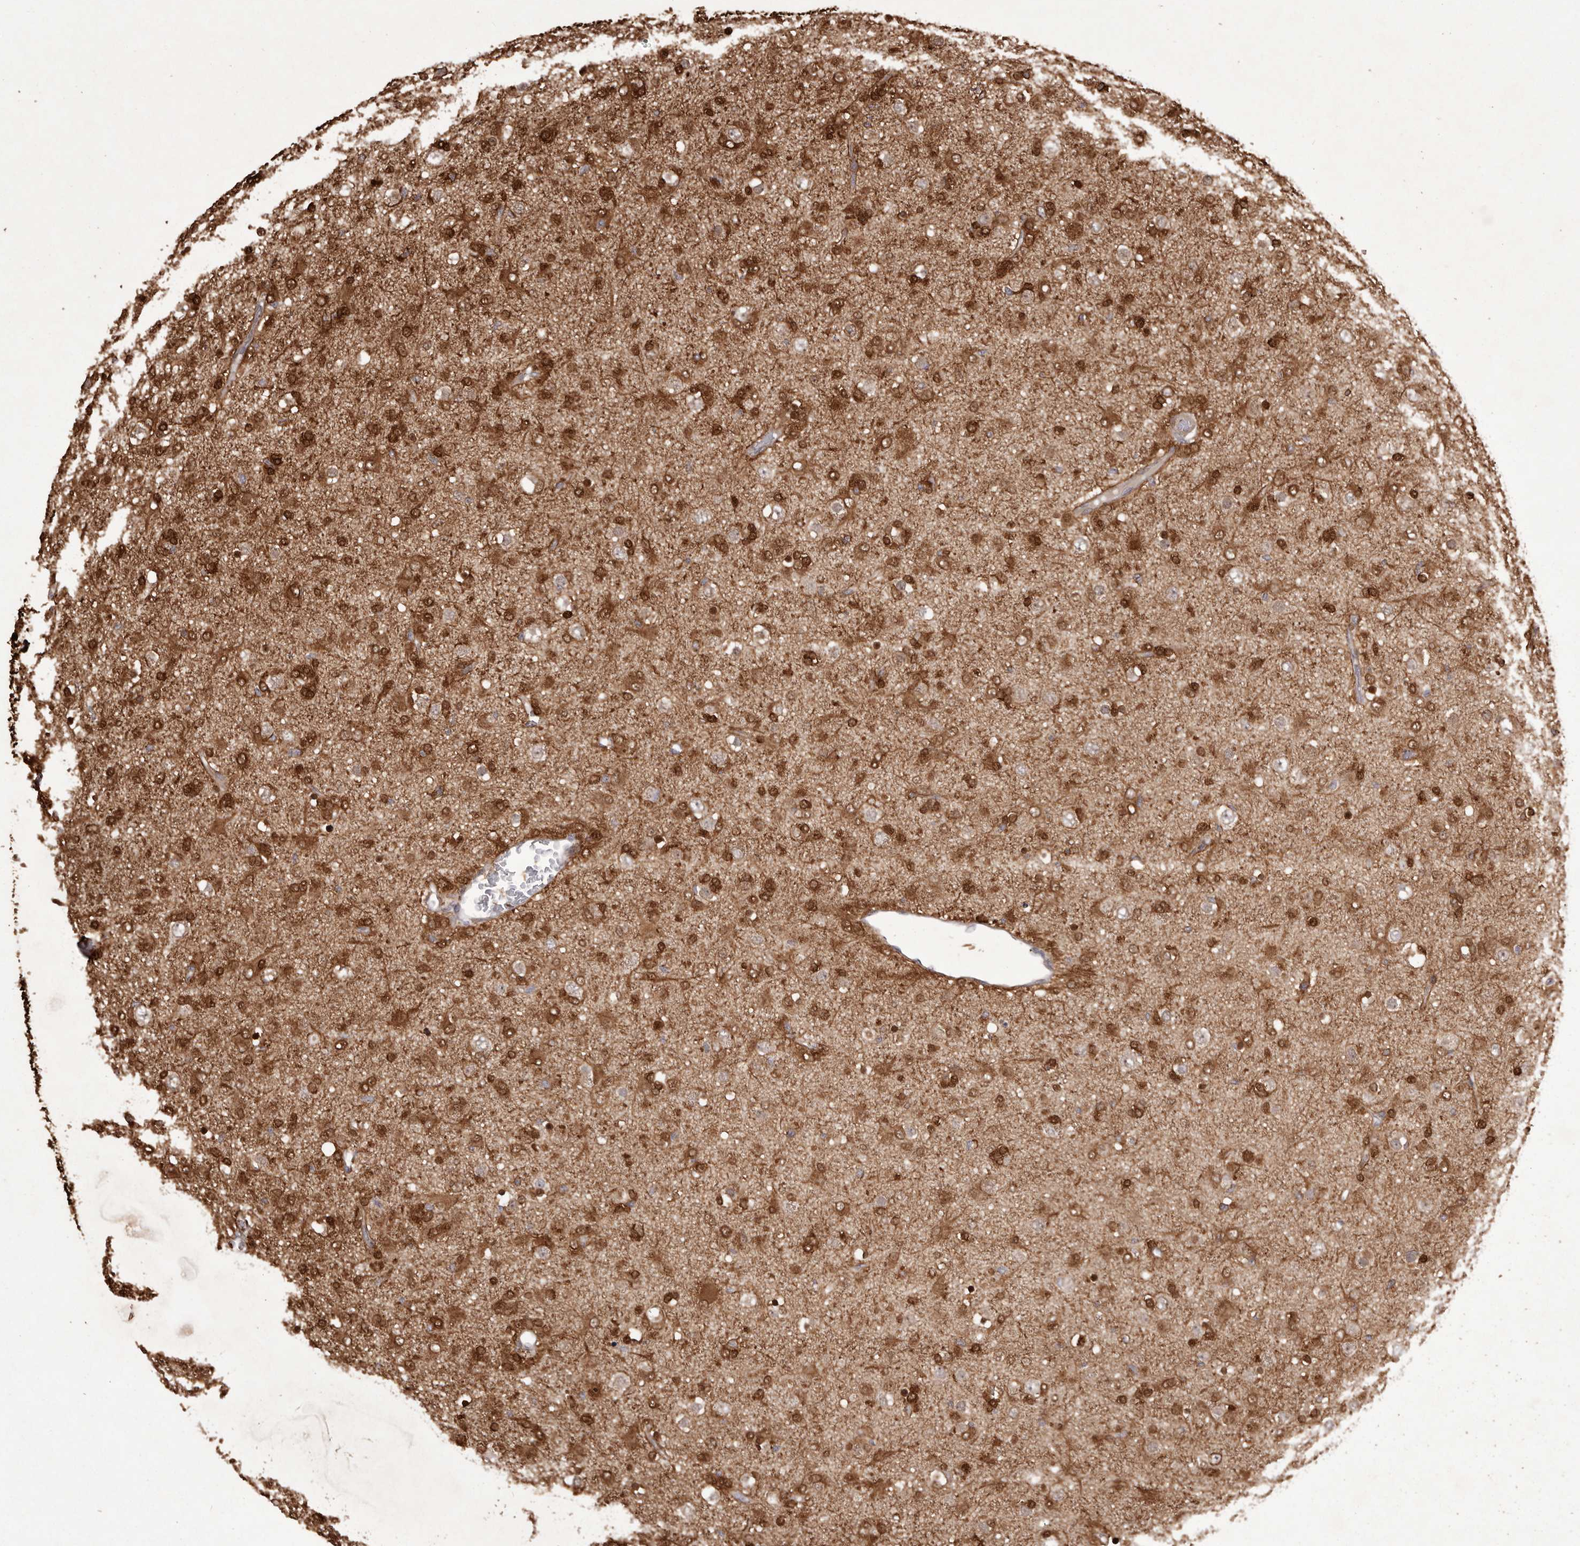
{"staining": {"intensity": "strong", "quantity": ">75%", "location": "cytoplasmic/membranous"}, "tissue": "glioma", "cell_type": "Tumor cells", "image_type": "cancer", "snomed": [{"axis": "morphology", "description": "Glioma, malignant, Low grade"}, {"axis": "topography", "description": "Brain"}], "caption": "A brown stain shows strong cytoplasmic/membranous positivity of a protein in human glioma tumor cells. The staining is performed using DAB (3,3'-diaminobenzidine) brown chromogen to label protein expression. The nuclei are counter-stained blue using hematoxylin.", "gene": "GFOD1", "patient": {"sex": "male", "age": 65}}